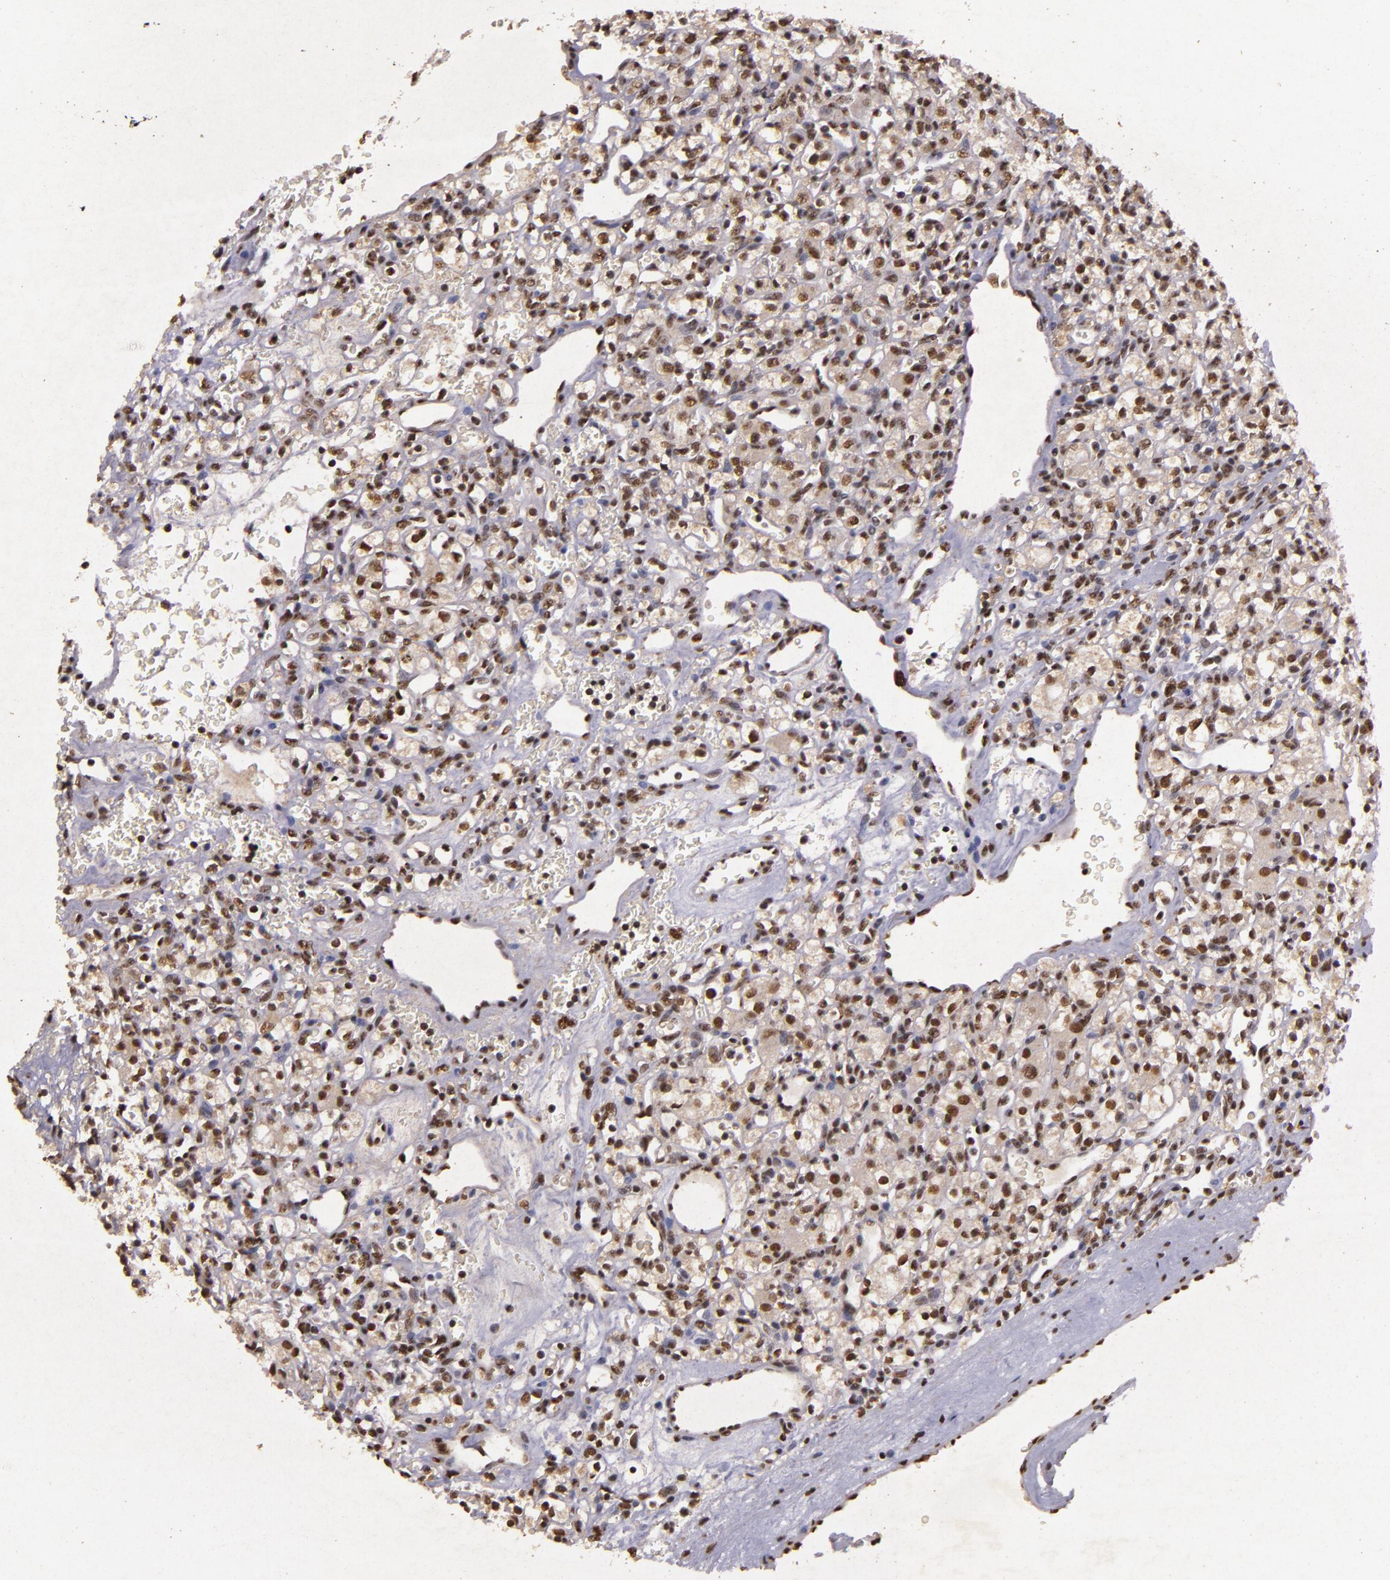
{"staining": {"intensity": "weak", "quantity": ">75%", "location": "nuclear"}, "tissue": "renal cancer", "cell_type": "Tumor cells", "image_type": "cancer", "snomed": [{"axis": "morphology", "description": "Adenocarcinoma, NOS"}, {"axis": "topography", "description": "Kidney"}], "caption": "Tumor cells show weak nuclear staining in about >75% of cells in renal adenocarcinoma.", "gene": "CBX3", "patient": {"sex": "female", "age": 62}}